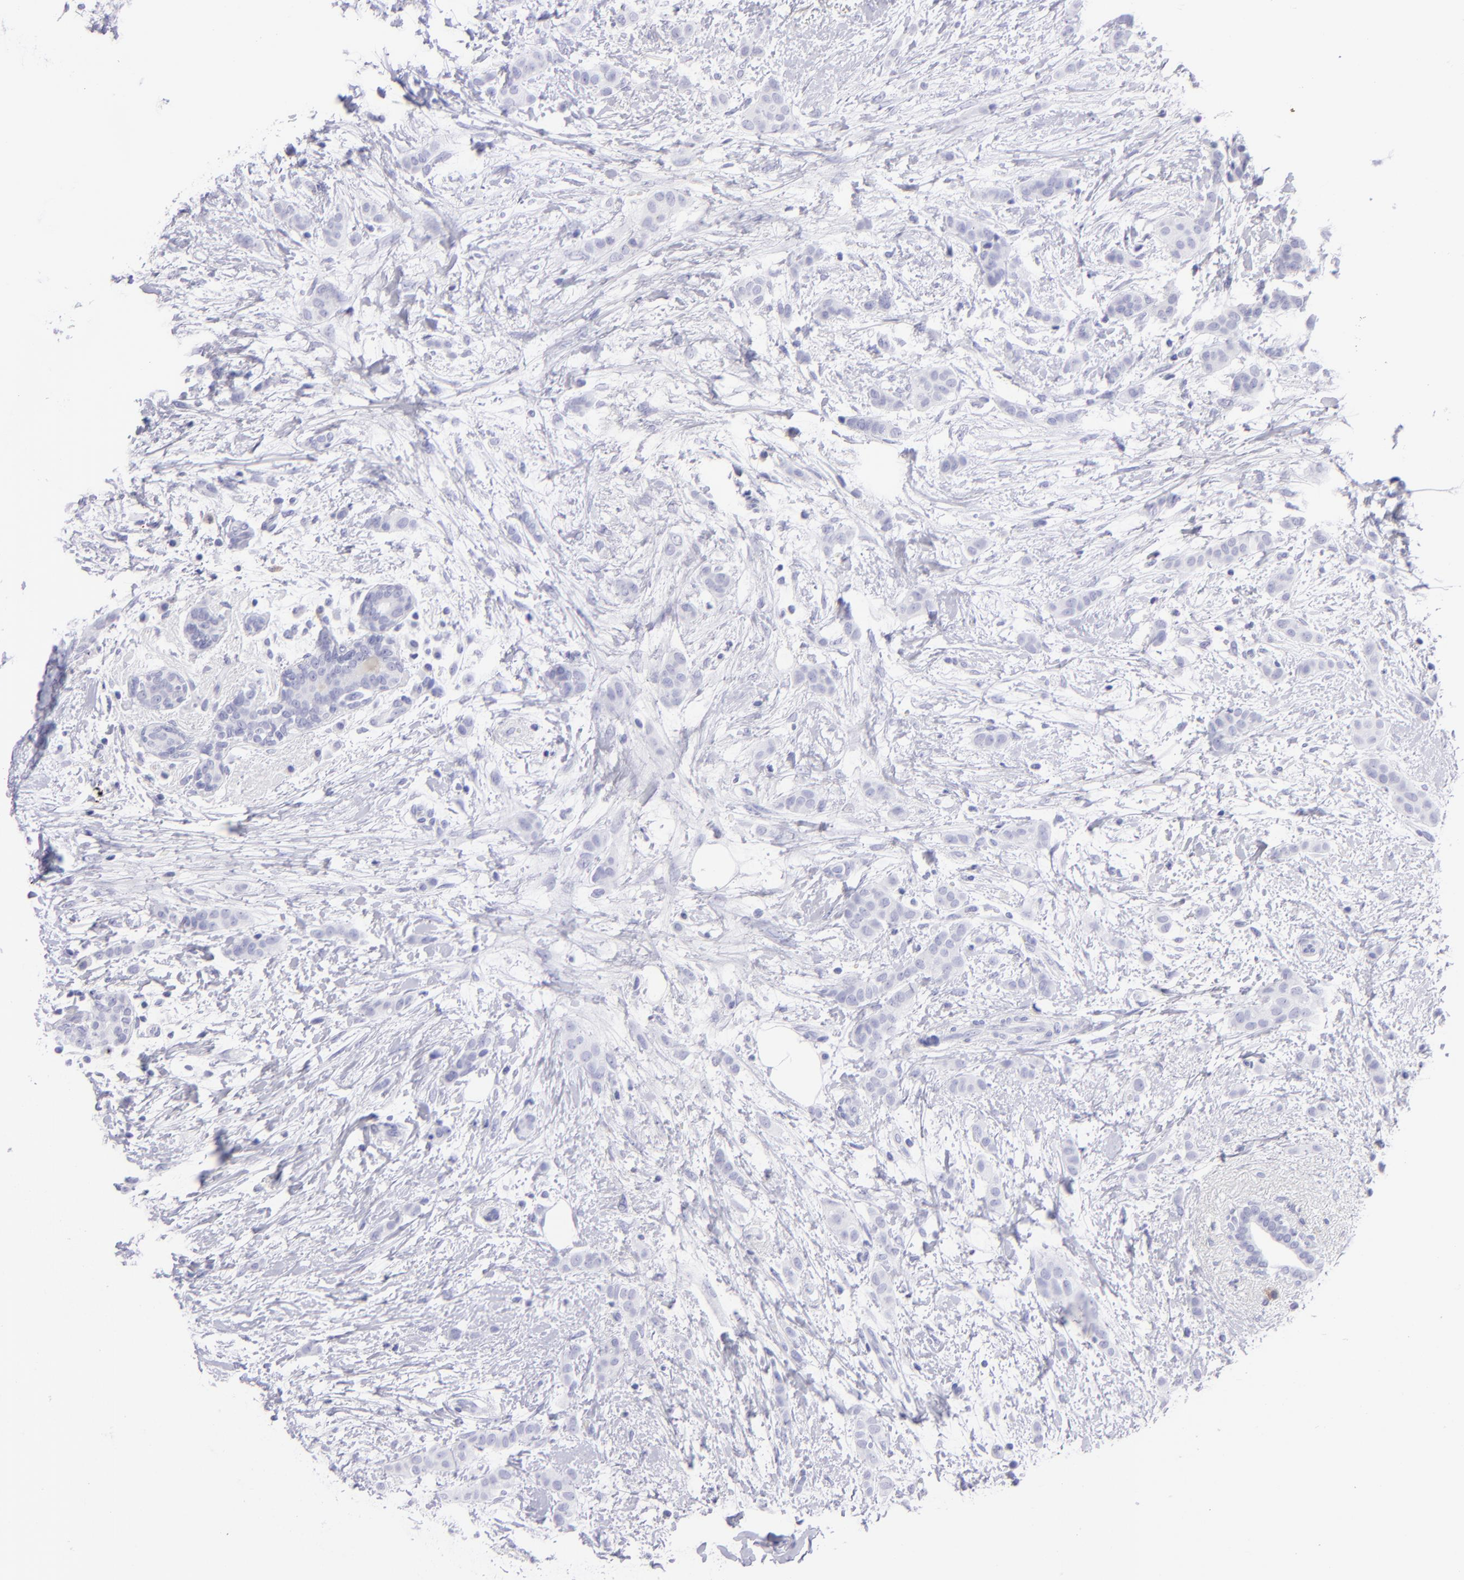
{"staining": {"intensity": "negative", "quantity": "none", "location": "none"}, "tissue": "breast cancer", "cell_type": "Tumor cells", "image_type": "cancer", "snomed": [{"axis": "morphology", "description": "Lobular carcinoma"}, {"axis": "topography", "description": "Breast"}], "caption": "Histopathology image shows no protein positivity in tumor cells of breast lobular carcinoma tissue. The staining is performed using DAB brown chromogen with nuclei counter-stained in using hematoxylin.", "gene": "SLC1A2", "patient": {"sex": "female", "age": 55}}